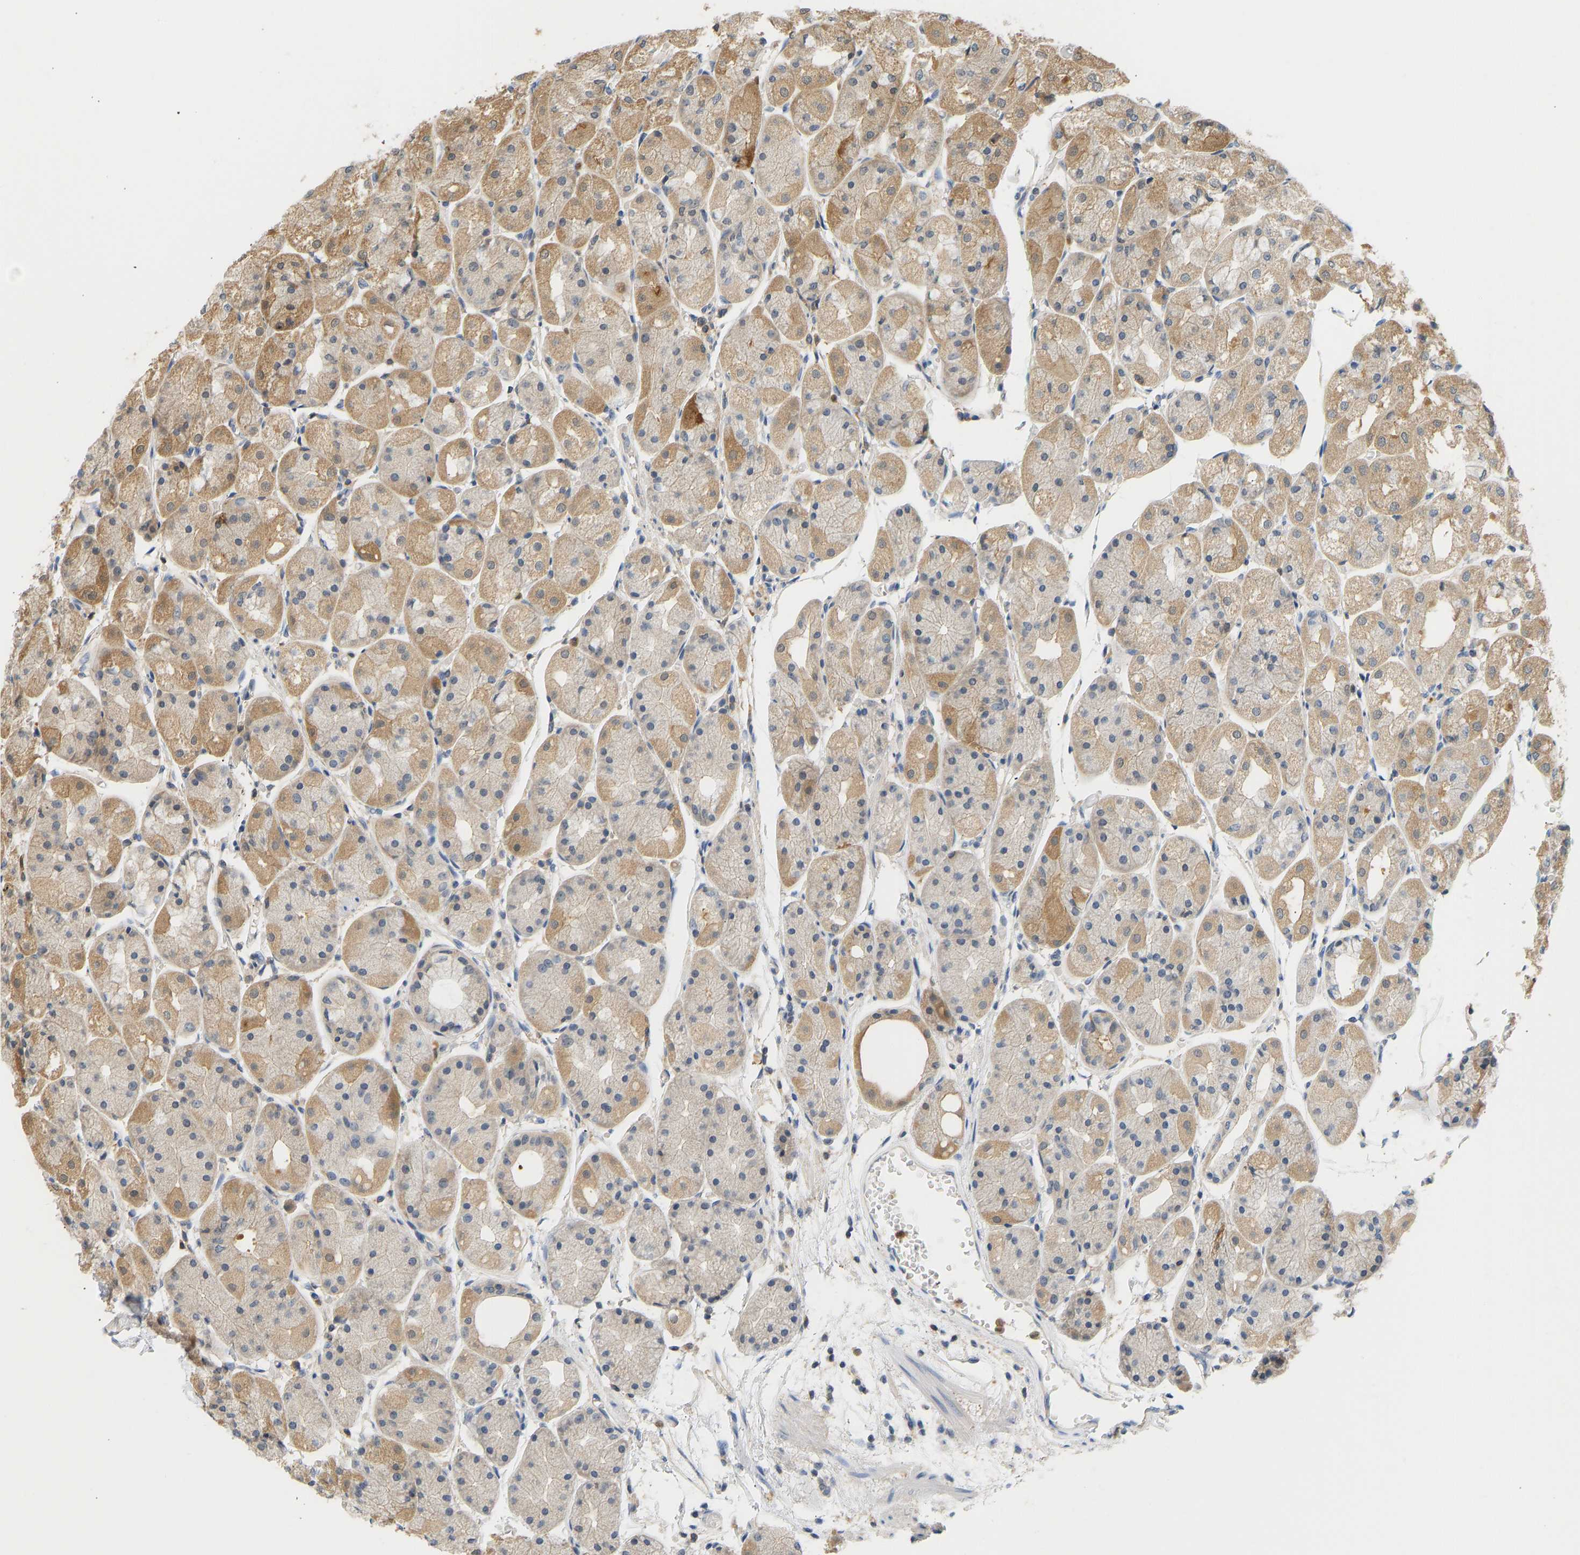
{"staining": {"intensity": "moderate", "quantity": "25%-75%", "location": "cytoplasmic/membranous"}, "tissue": "stomach", "cell_type": "Glandular cells", "image_type": "normal", "snomed": [{"axis": "morphology", "description": "Normal tissue, NOS"}, {"axis": "topography", "description": "Stomach, upper"}], "caption": "Human stomach stained for a protein (brown) displays moderate cytoplasmic/membranous positive expression in about 25%-75% of glandular cells.", "gene": "ENO1", "patient": {"sex": "male", "age": 72}}